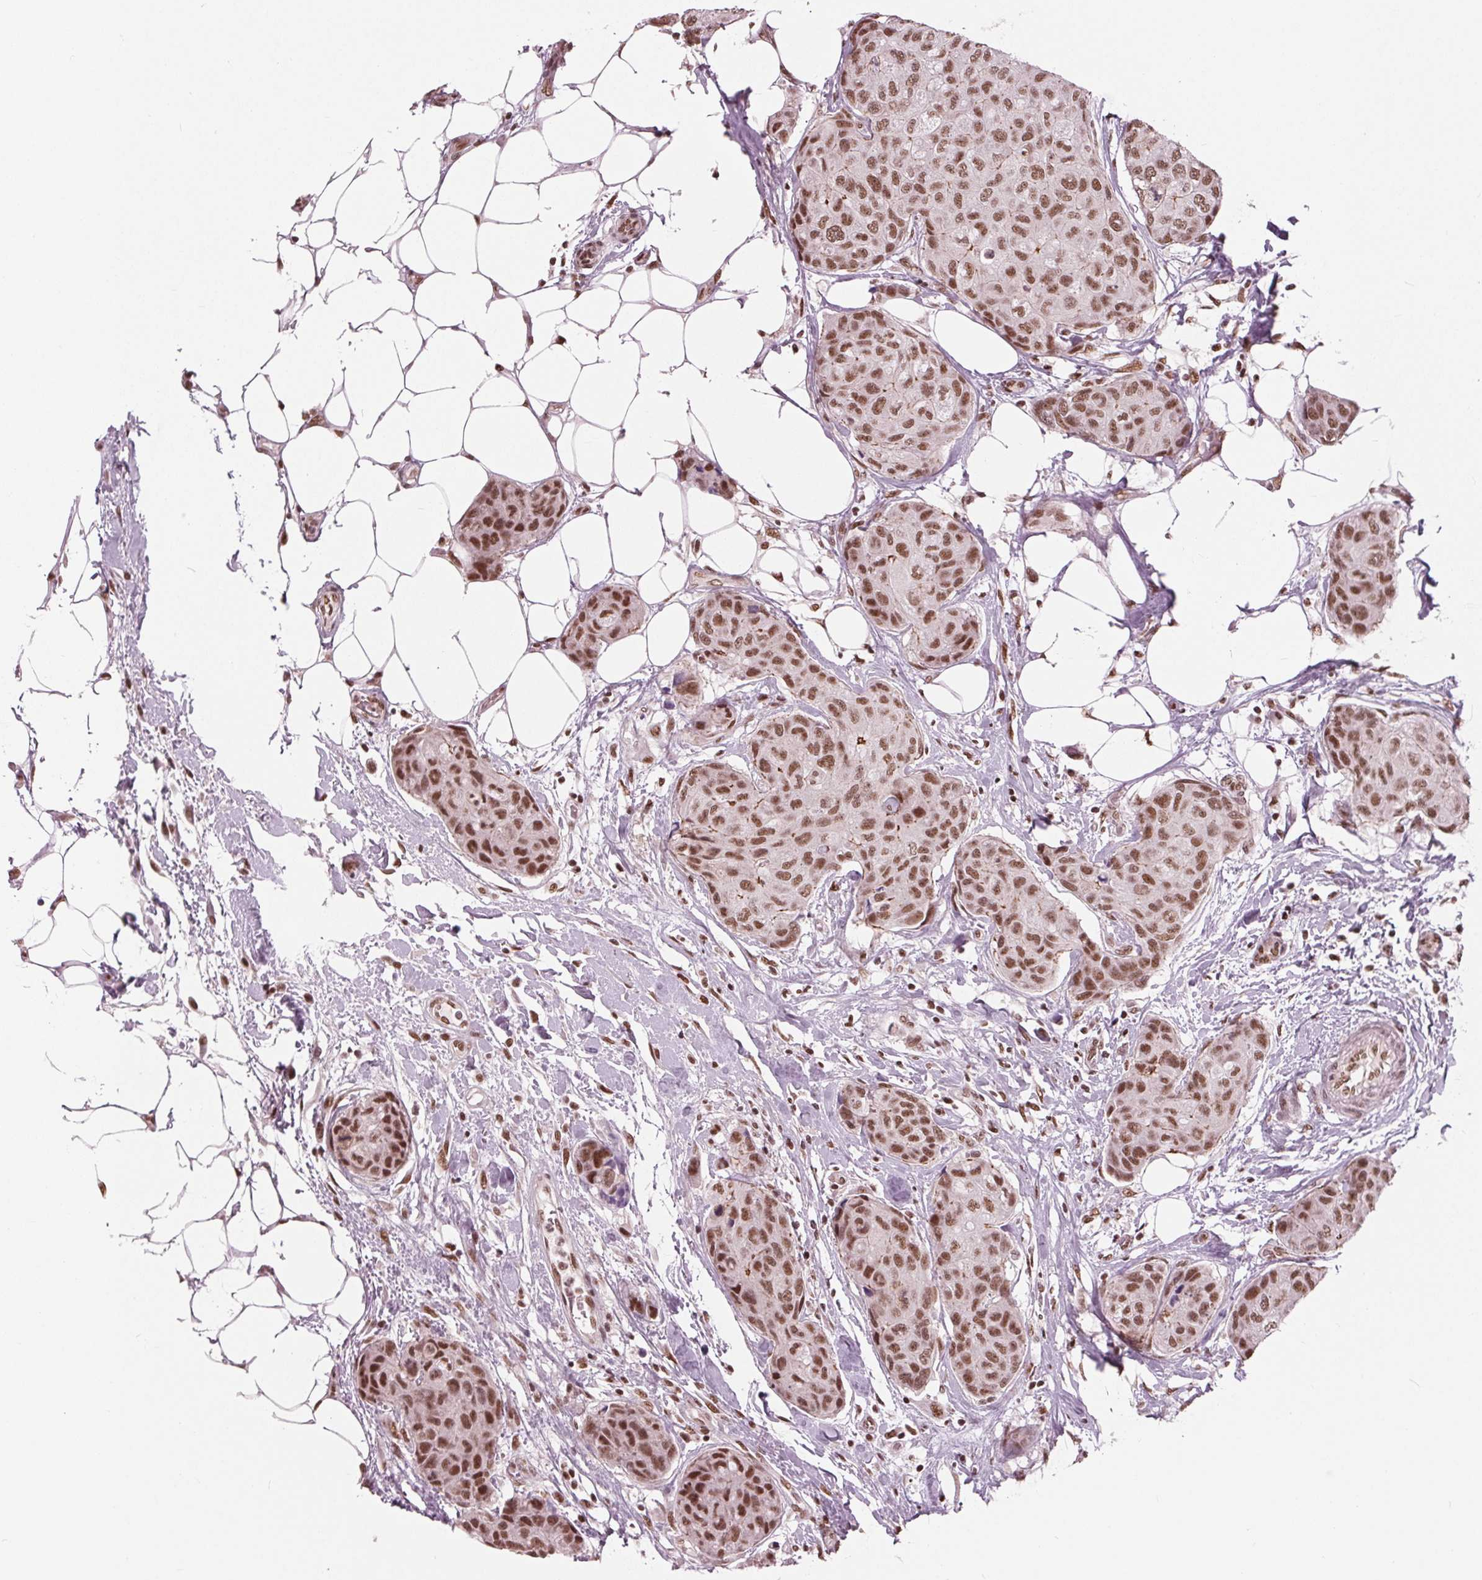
{"staining": {"intensity": "moderate", "quantity": ">75%", "location": "nuclear"}, "tissue": "breast cancer", "cell_type": "Tumor cells", "image_type": "cancer", "snomed": [{"axis": "morphology", "description": "Duct carcinoma"}, {"axis": "topography", "description": "Breast"}], "caption": "The micrograph demonstrates a brown stain indicating the presence of a protein in the nuclear of tumor cells in breast cancer.", "gene": "LSM2", "patient": {"sex": "female", "age": 80}}